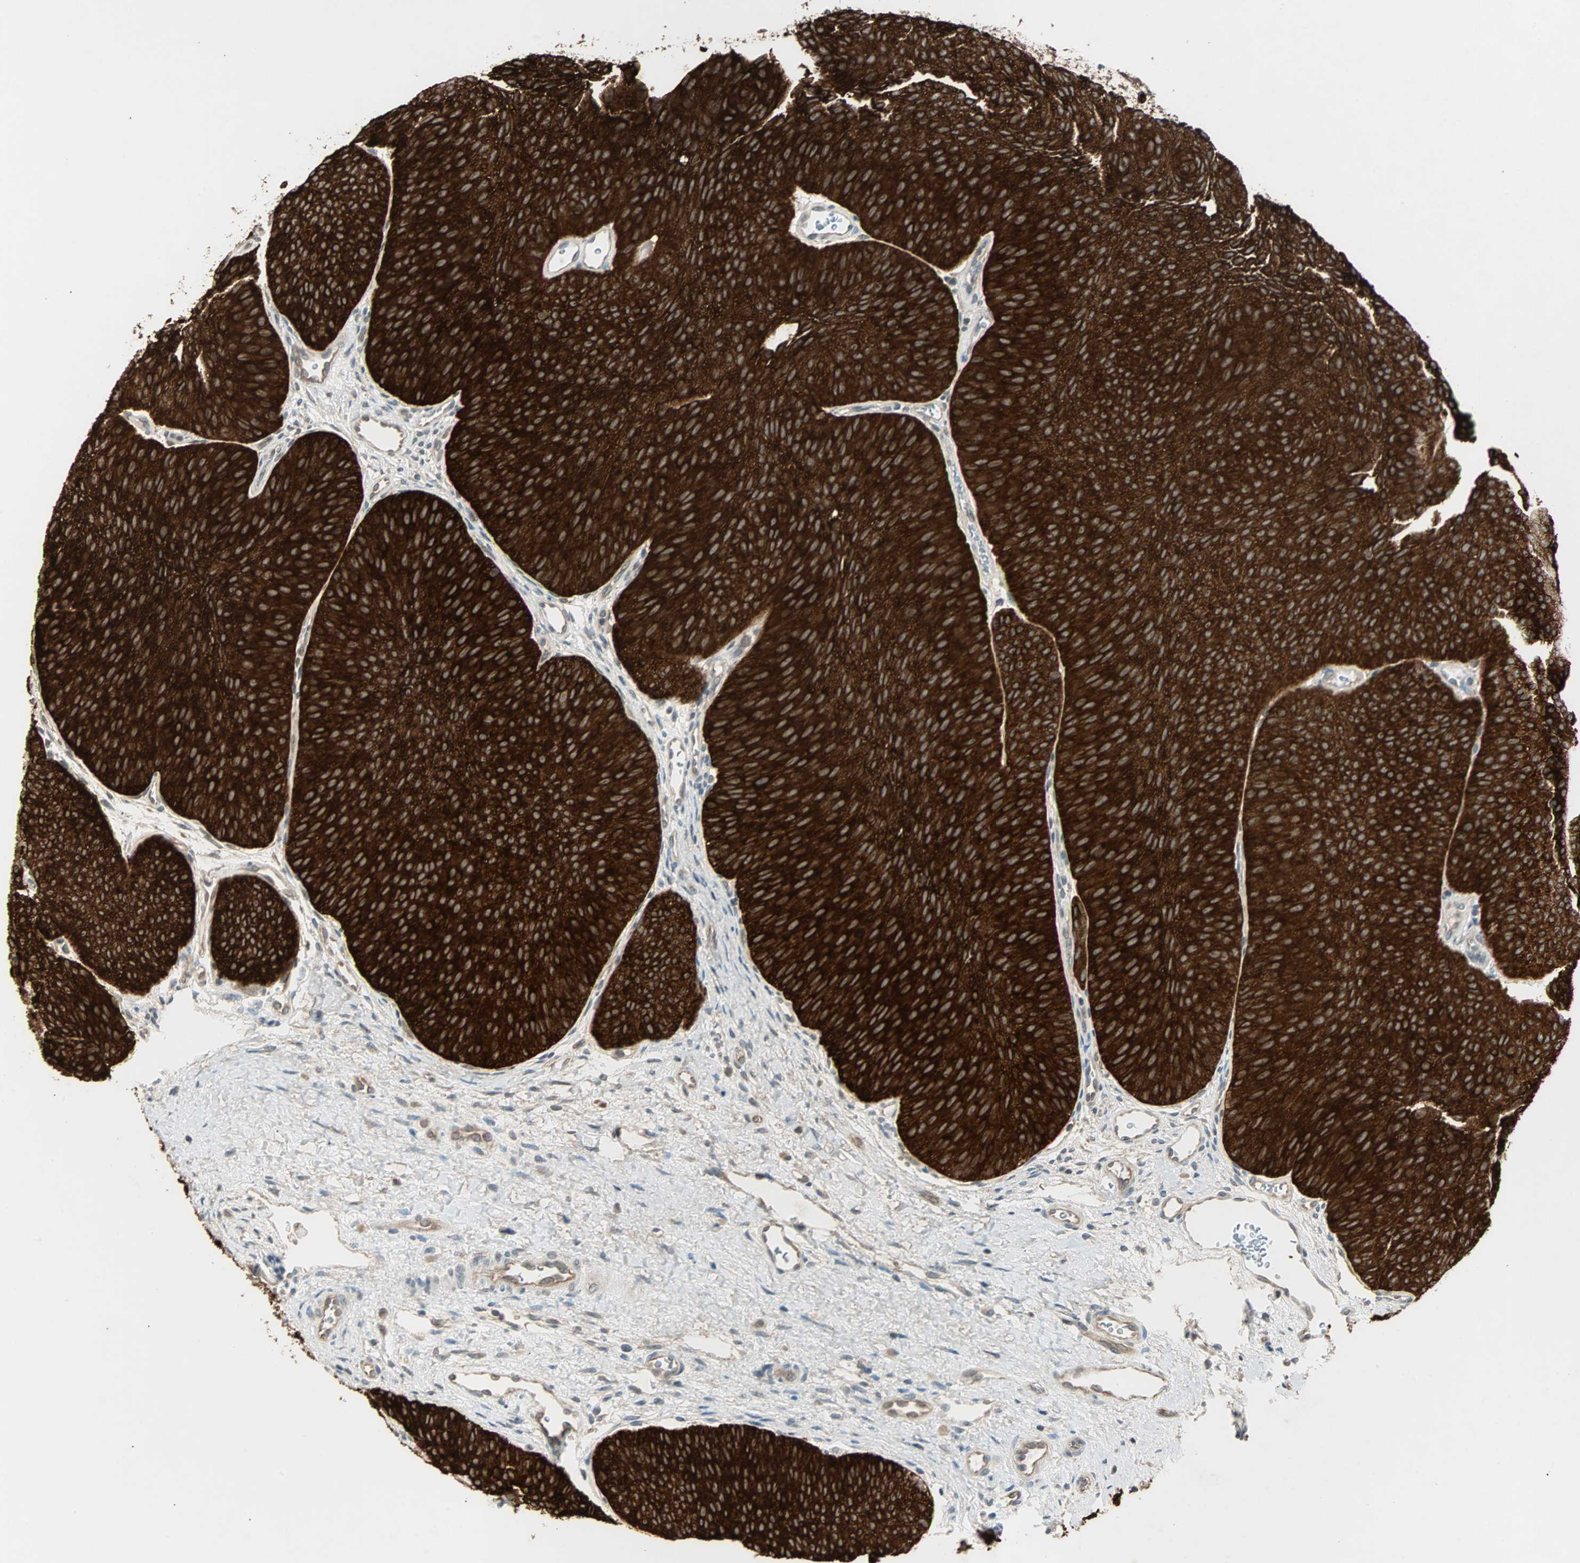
{"staining": {"intensity": "strong", "quantity": ">75%", "location": "cytoplasmic/membranous"}, "tissue": "urothelial cancer", "cell_type": "Tumor cells", "image_type": "cancer", "snomed": [{"axis": "morphology", "description": "Urothelial carcinoma, Low grade"}, {"axis": "topography", "description": "Urinary bladder"}], "caption": "A histopathology image showing strong cytoplasmic/membranous positivity in approximately >75% of tumor cells in urothelial cancer, as visualized by brown immunohistochemical staining.", "gene": "CMC2", "patient": {"sex": "female", "age": 60}}